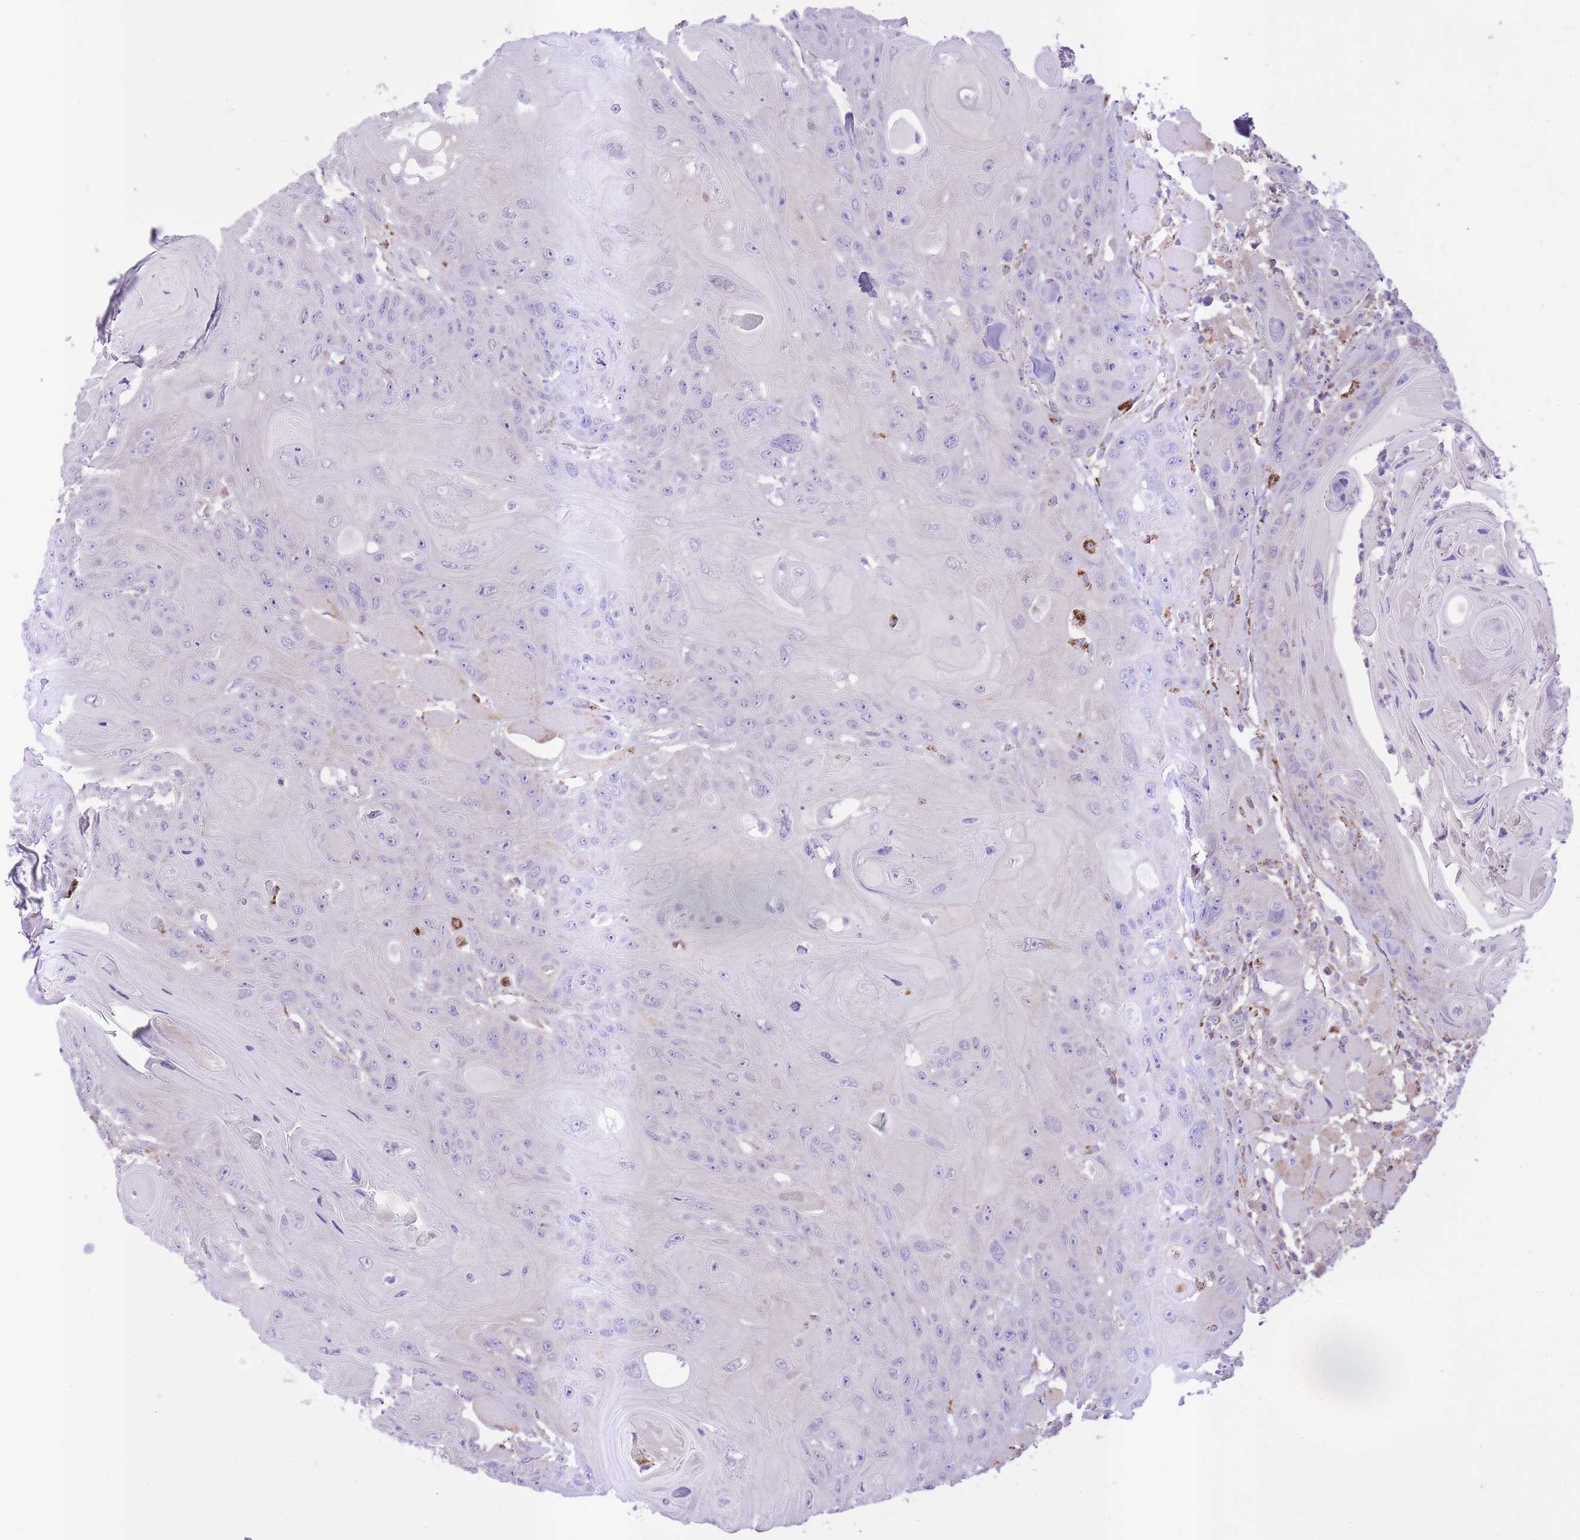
{"staining": {"intensity": "negative", "quantity": "none", "location": "none"}, "tissue": "head and neck cancer", "cell_type": "Tumor cells", "image_type": "cancer", "snomed": [{"axis": "morphology", "description": "Squamous cell carcinoma, NOS"}, {"axis": "topography", "description": "Head-Neck"}], "caption": "Image shows no significant protein positivity in tumor cells of head and neck cancer.", "gene": "ST3GAL3", "patient": {"sex": "female", "age": 59}}